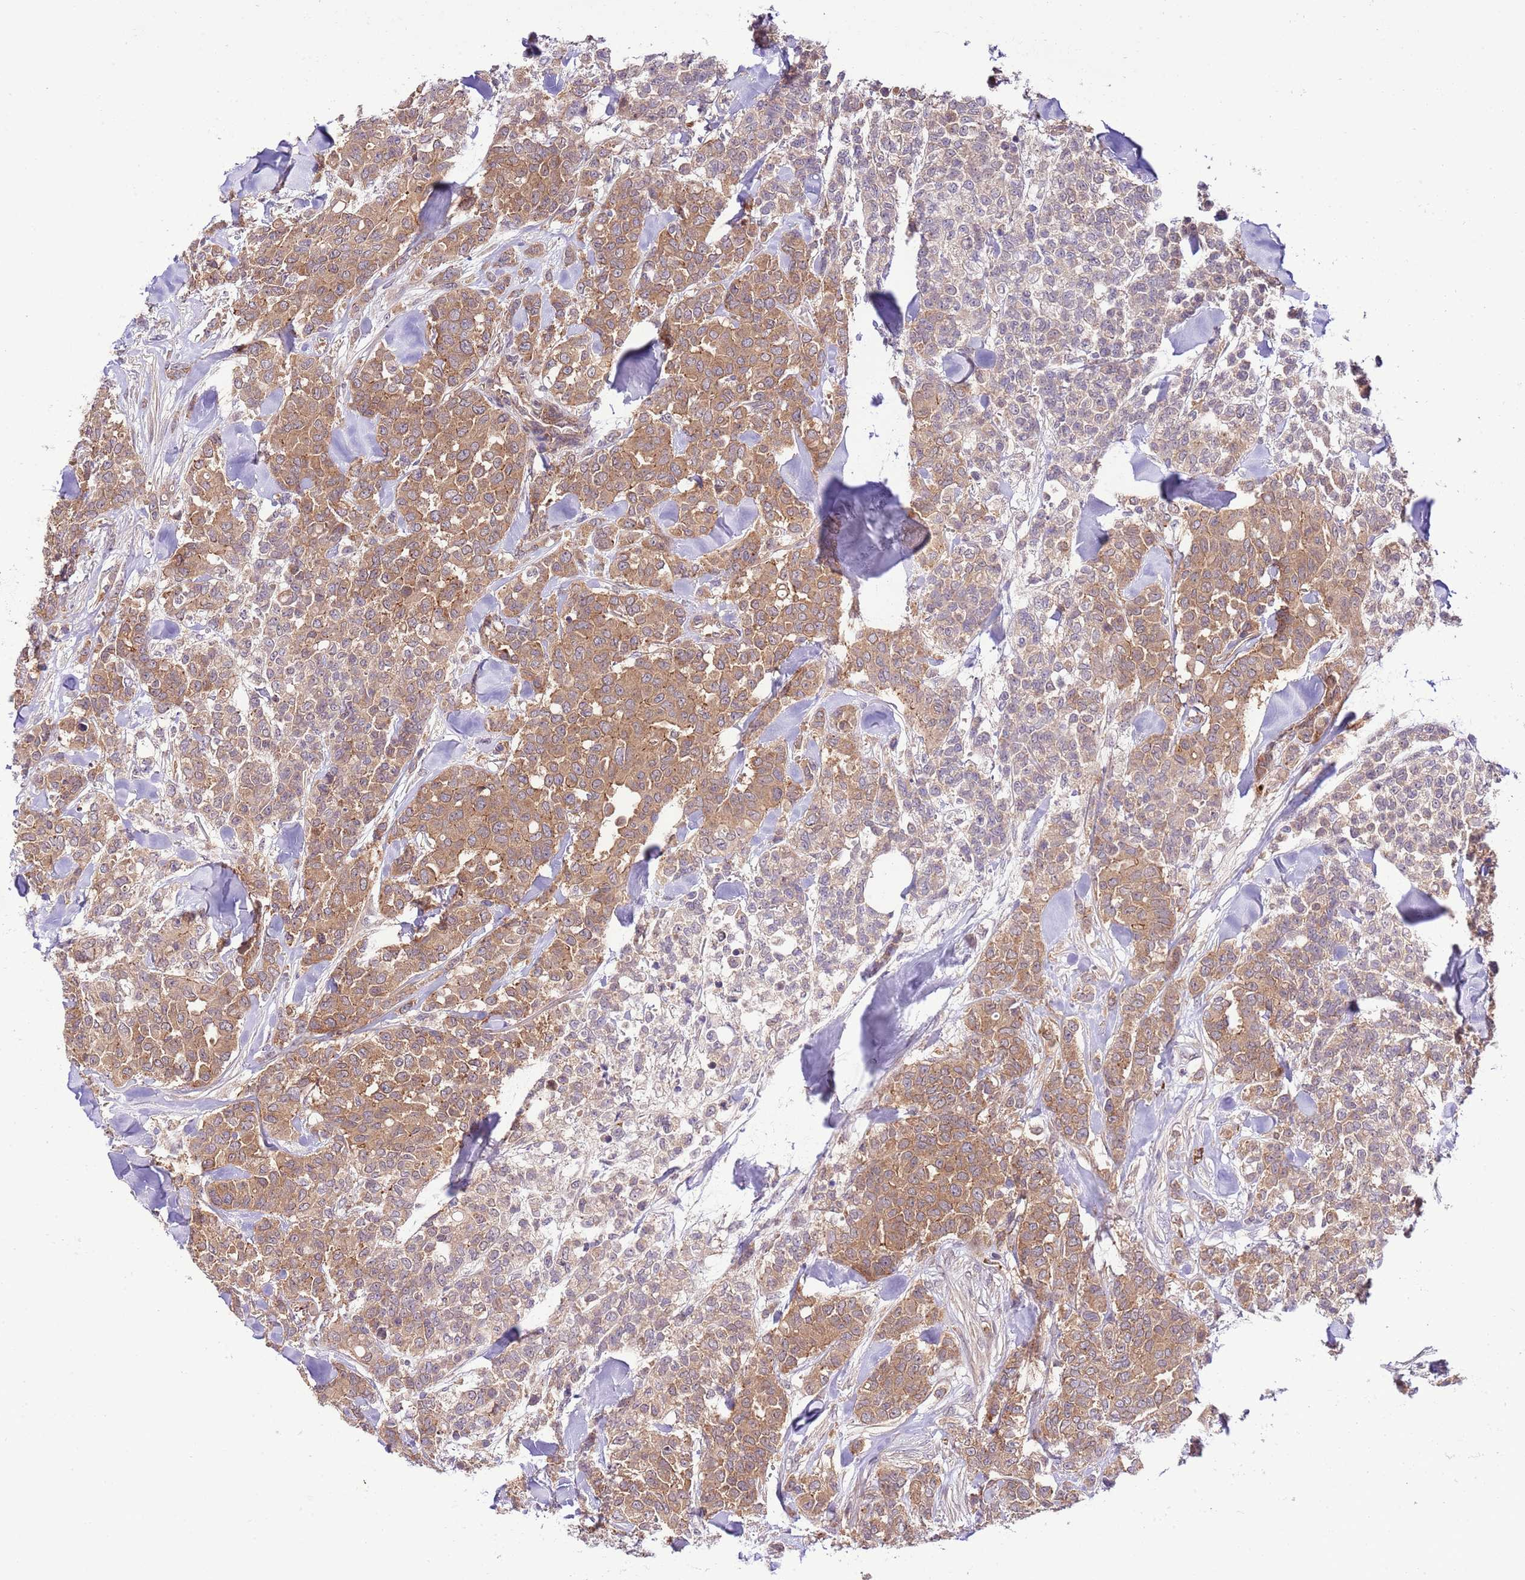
{"staining": {"intensity": "moderate", "quantity": ">75%", "location": "cytoplasmic/membranous"}, "tissue": "breast cancer", "cell_type": "Tumor cells", "image_type": "cancer", "snomed": [{"axis": "morphology", "description": "Lobular carcinoma"}, {"axis": "topography", "description": "Breast"}], "caption": "Breast cancer (lobular carcinoma) stained with a protein marker shows moderate staining in tumor cells.", "gene": "DONSON", "patient": {"sex": "female", "age": 91}}